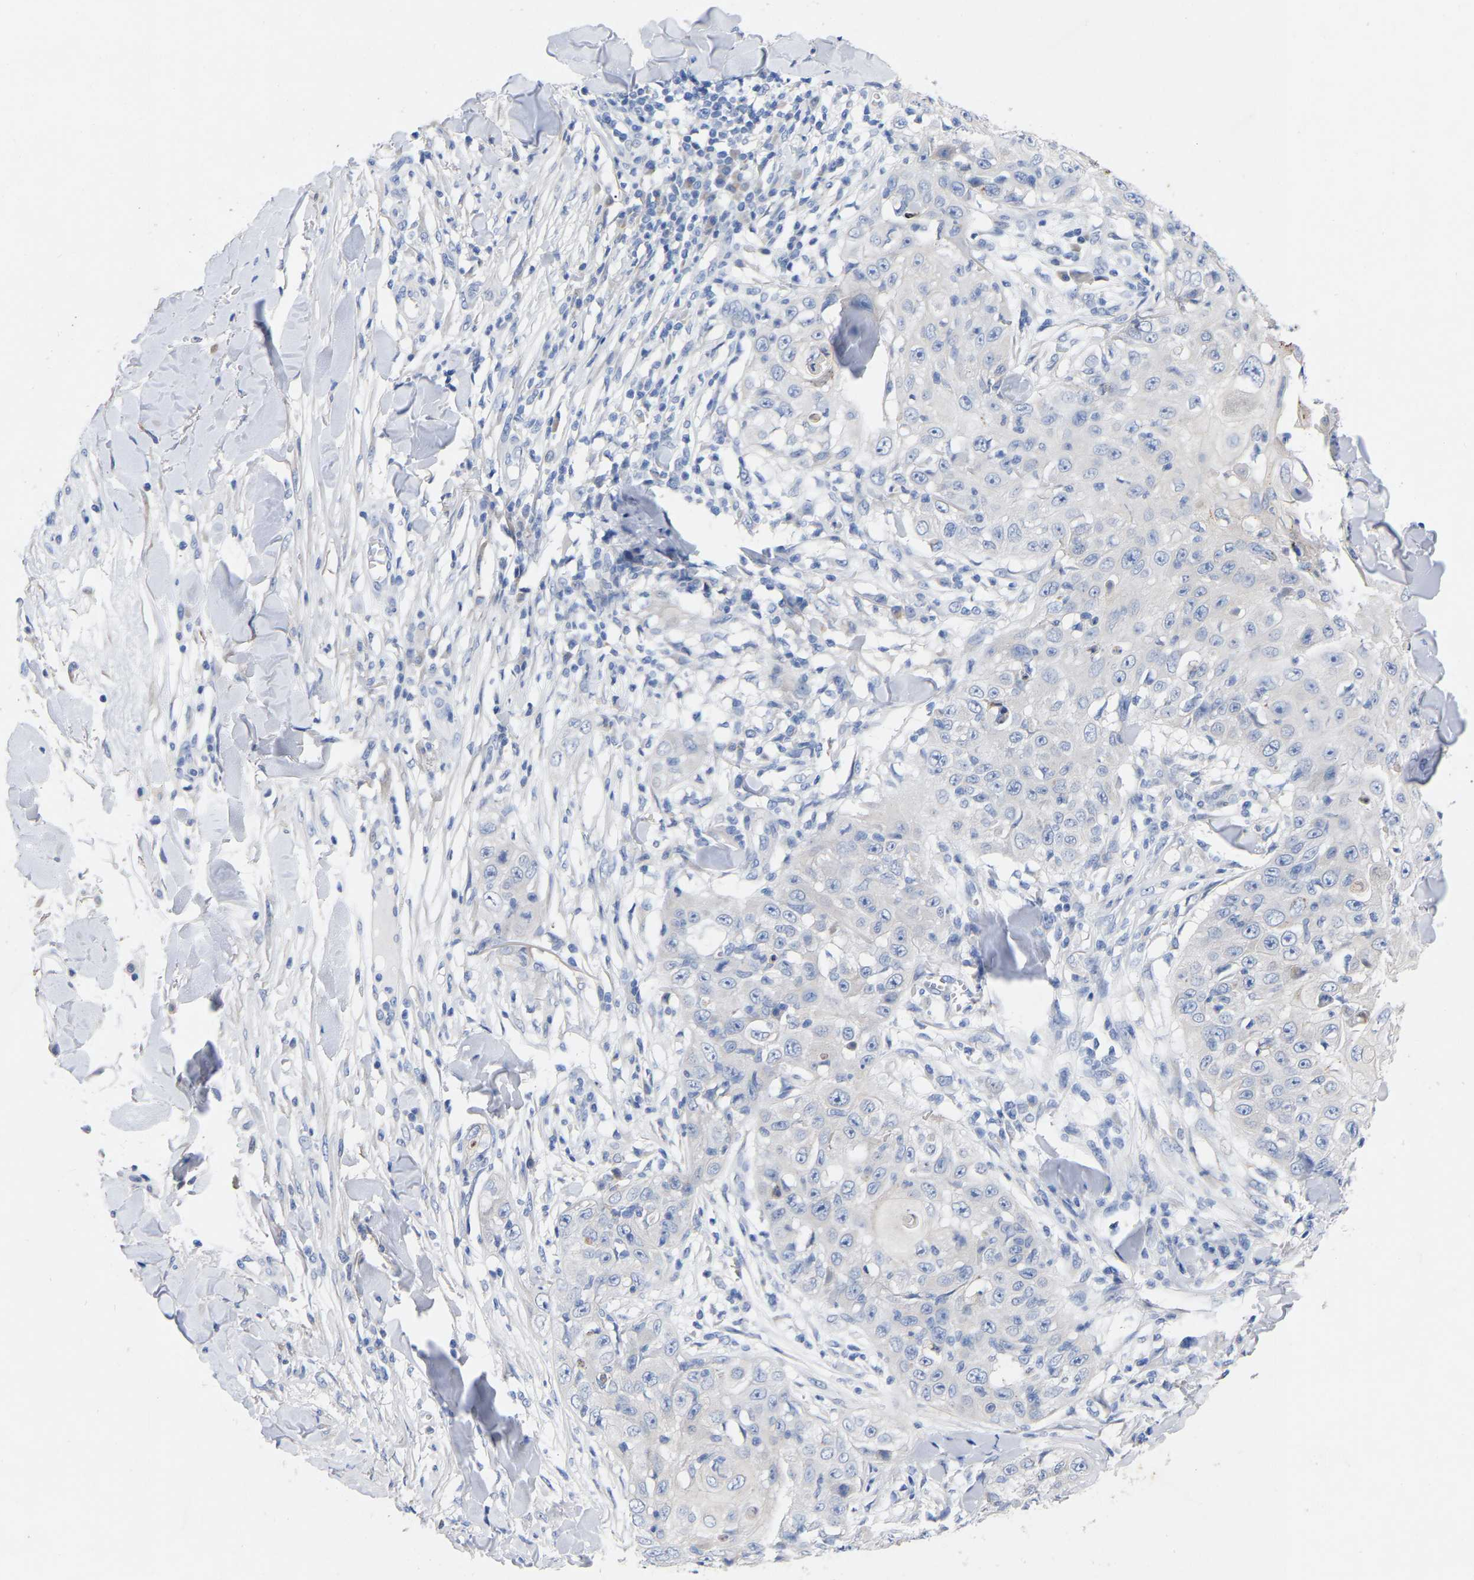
{"staining": {"intensity": "negative", "quantity": "none", "location": "none"}, "tissue": "skin cancer", "cell_type": "Tumor cells", "image_type": "cancer", "snomed": [{"axis": "morphology", "description": "Squamous cell carcinoma, NOS"}, {"axis": "topography", "description": "Skin"}], "caption": "There is no significant staining in tumor cells of skin squamous cell carcinoma.", "gene": "STRIP2", "patient": {"sex": "male", "age": 86}}